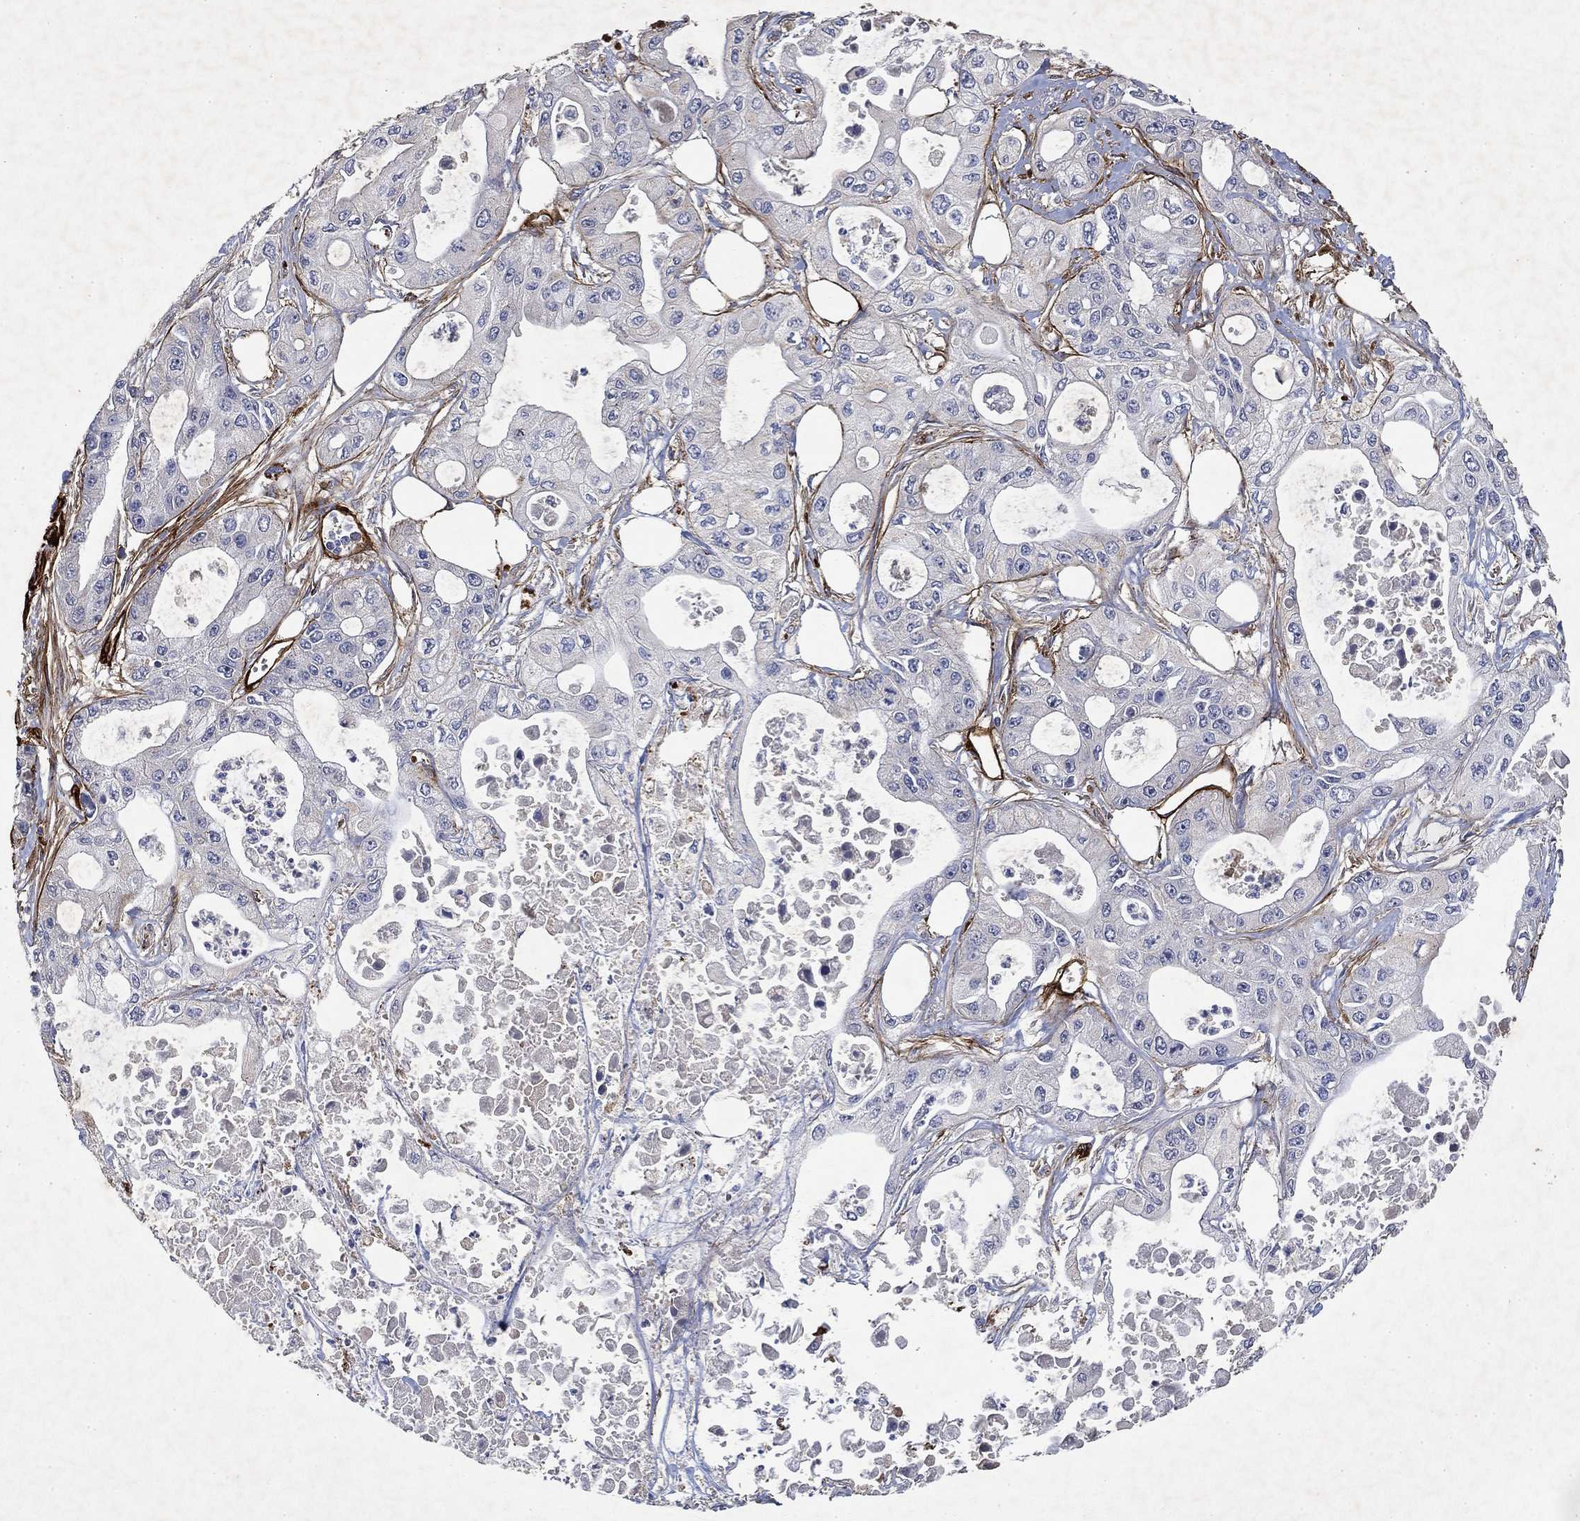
{"staining": {"intensity": "negative", "quantity": "none", "location": "none"}, "tissue": "pancreatic cancer", "cell_type": "Tumor cells", "image_type": "cancer", "snomed": [{"axis": "morphology", "description": "Adenocarcinoma, NOS"}, {"axis": "topography", "description": "Pancreas"}], "caption": "Adenocarcinoma (pancreatic) was stained to show a protein in brown. There is no significant positivity in tumor cells.", "gene": "COL4A2", "patient": {"sex": "male", "age": 70}}